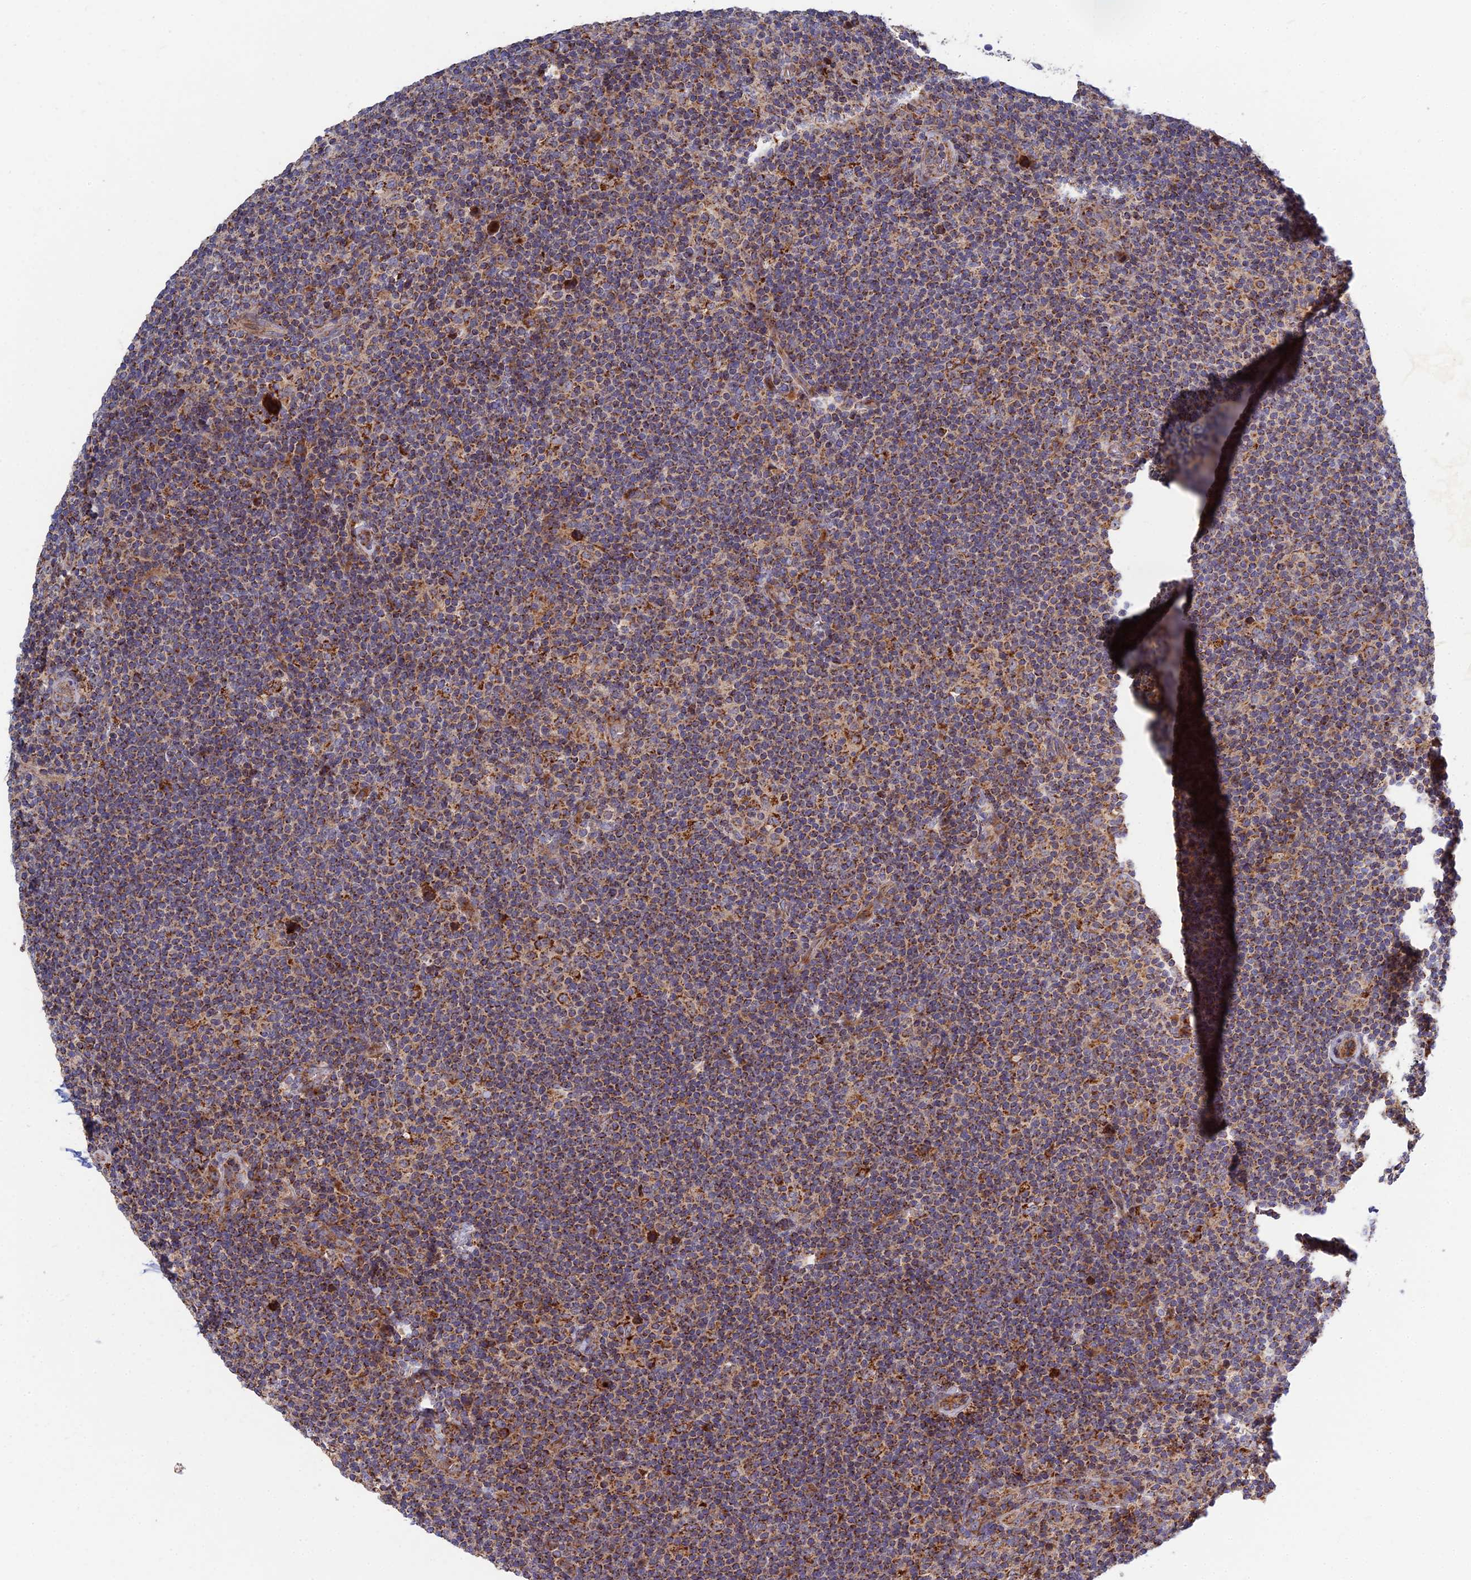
{"staining": {"intensity": "moderate", "quantity": ">75%", "location": "cytoplasmic/membranous"}, "tissue": "lymphoma", "cell_type": "Tumor cells", "image_type": "cancer", "snomed": [{"axis": "morphology", "description": "Hodgkin's disease, NOS"}, {"axis": "topography", "description": "Lymph node"}], "caption": "Hodgkin's disease tissue reveals moderate cytoplasmic/membranous positivity in approximately >75% of tumor cells (DAB (3,3'-diaminobenzidine) = brown stain, brightfield microscopy at high magnification).", "gene": "RIC8B", "patient": {"sex": "female", "age": 57}}